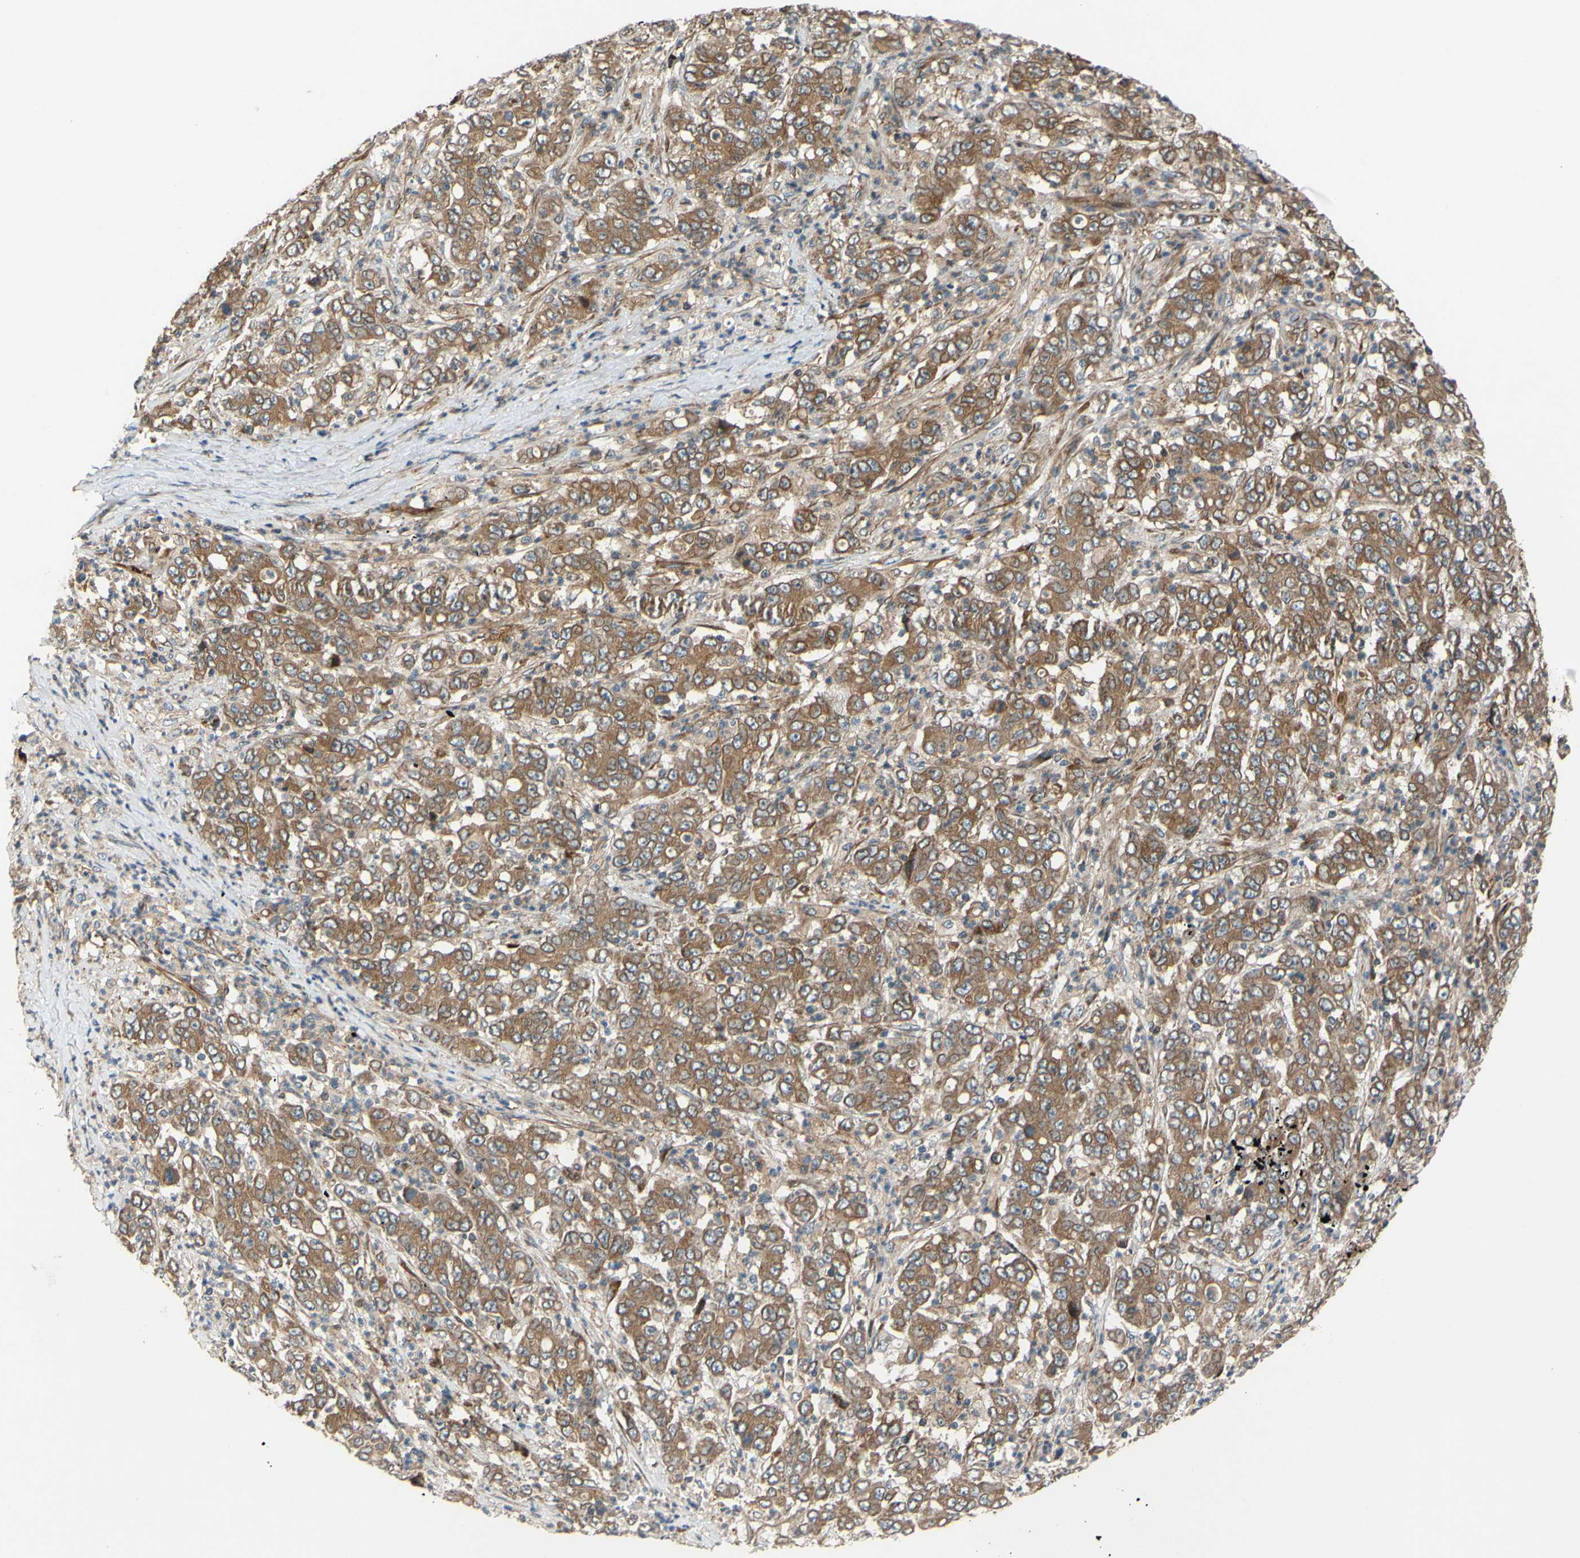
{"staining": {"intensity": "moderate", "quantity": ">75%", "location": "cytoplasmic/membranous"}, "tissue": "stomach cancer", "cell_type": "Tumor cells", "image_type": "cancer", "snomed": [{"axis": "morphology", "description": "Adenocarcinoma, NOS"}, {"axis": "topography", "description": "Stomach, lower"}], "caption": "Tumor cells show moderate cytoplasmic/membranous staining in about >75% of cells in stomach cancer.", "gene": "SPTLC1", "patient": {"sex": "female", "age": 71}}